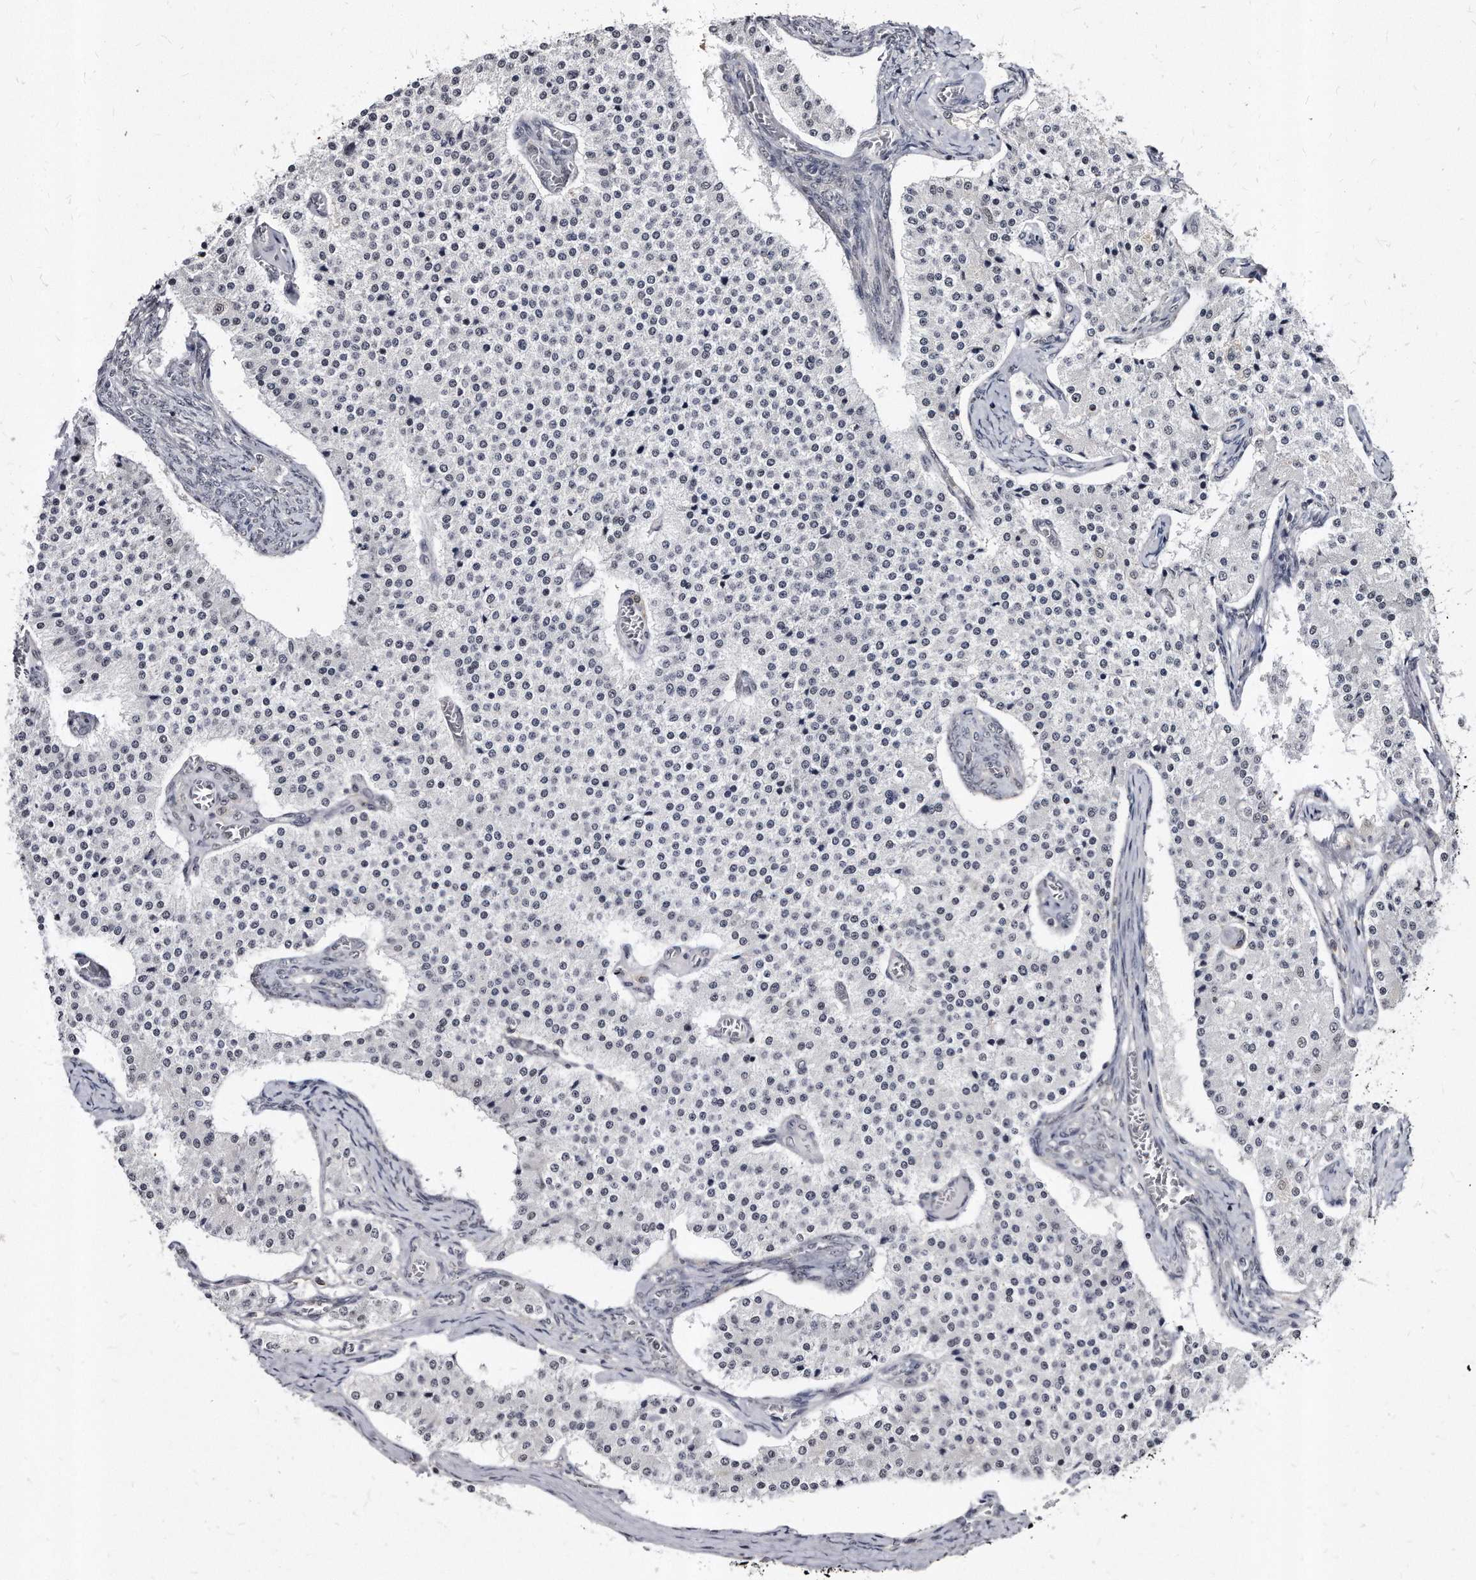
{"staining": {"intensity": "negative", "quantity": "none", "location": "none"}, "tissue": "carcinoid", "cell_type": "Tumor cells", "image_type": "cancer", "snomed": [{"axis": "morphology", "description": "Carcinoid, malignant, NOS"}, {"axis": "topography", "description": "Colon"}], "caption": "DAB immunohistochemical staining of human carcinoid demonstrates no significant expression in tumor cells.", "gene": "KLHDC3", "patient": {"sex": "female", "age": 52}}